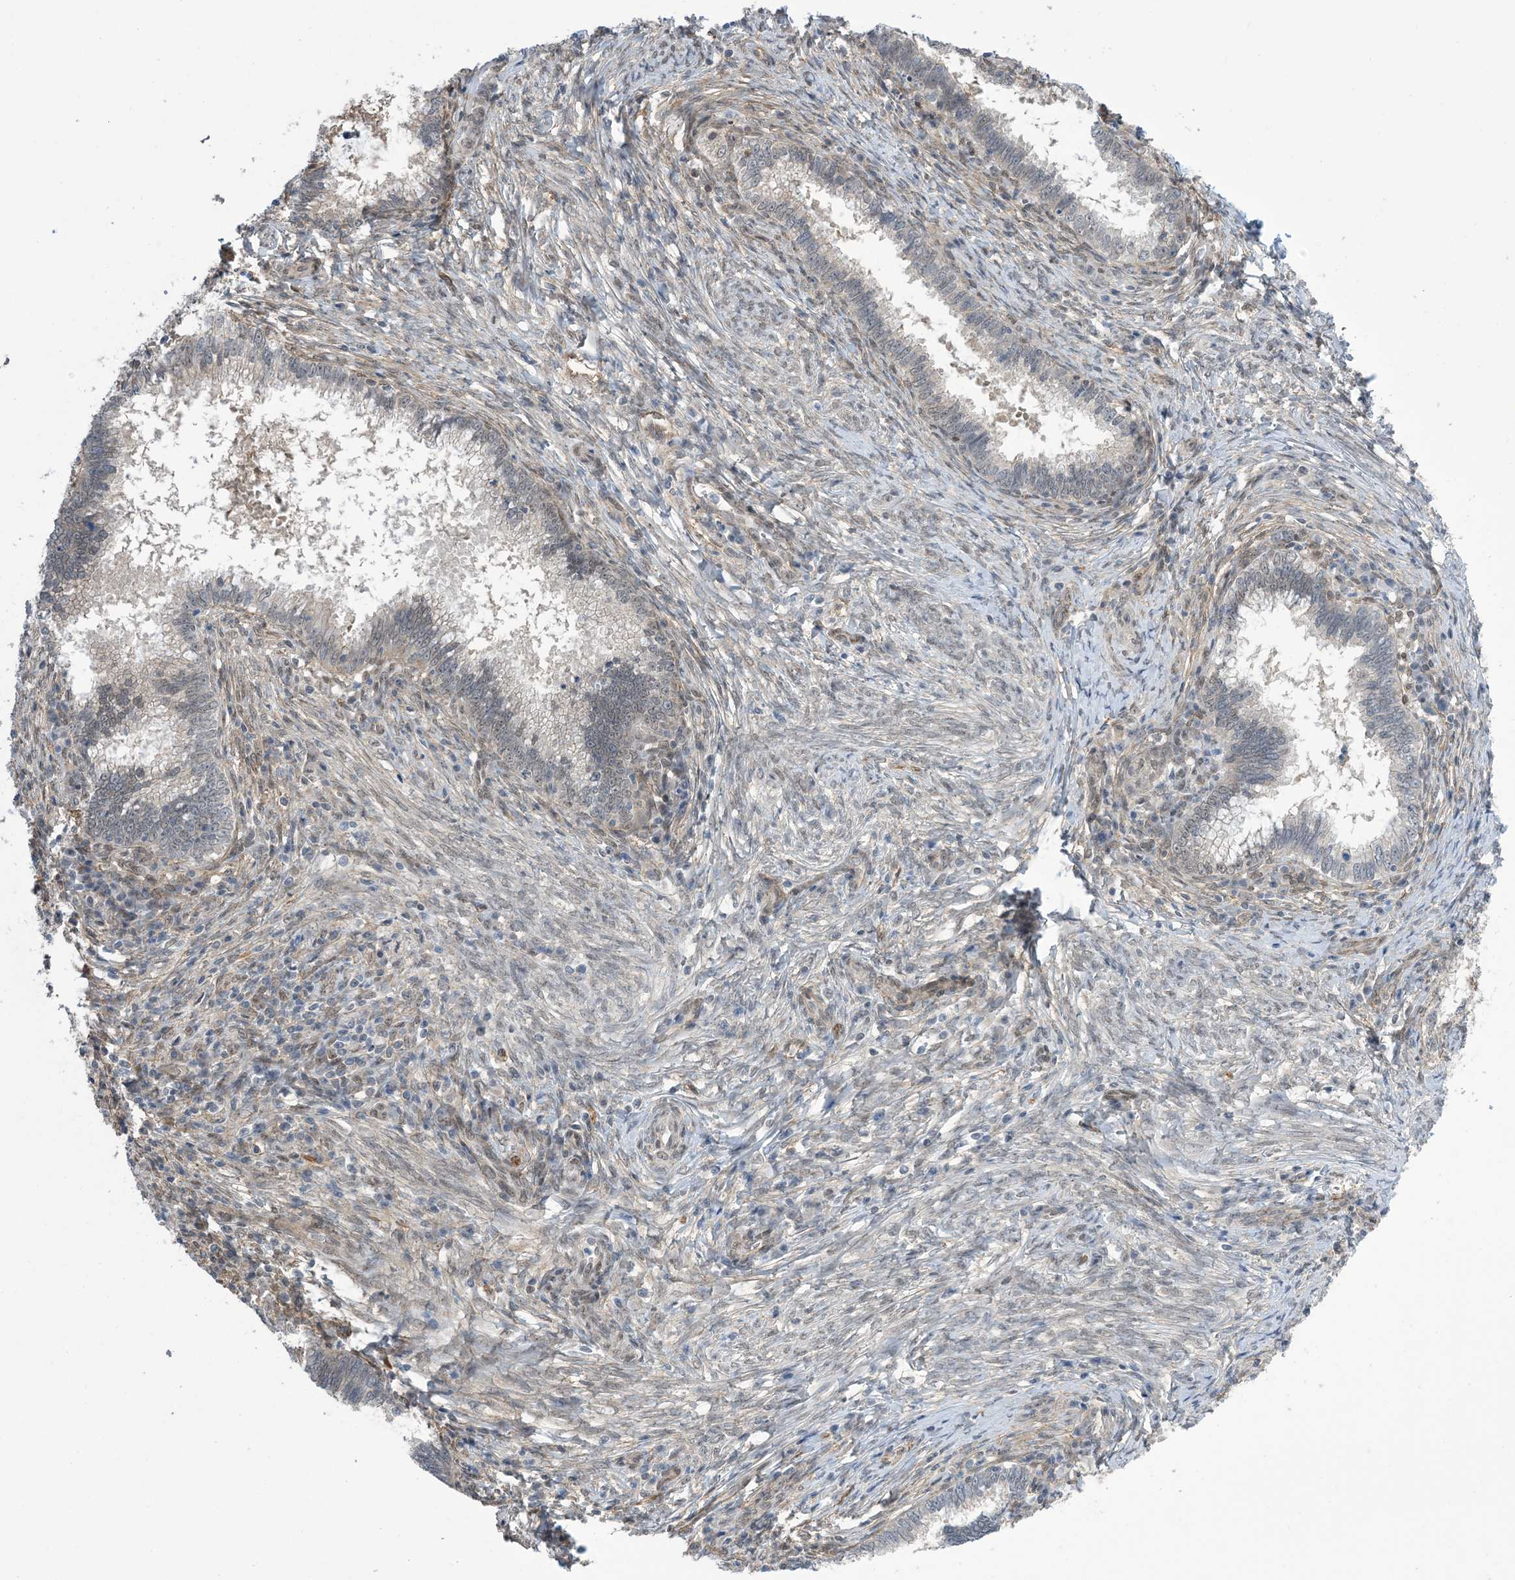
{"staining": {"intensity": "moderate", "quantity": "<25%", "location": "nuclear"}, "tissue": "cervical cancer", "cell_type": "Tumor cells", "image_type": "cancer", "snomed": [{"axis": "morphology", "description": "Adenocarcinoma, NOS"}, {"axis": "topography", "description": "Cervix"}], "caption": "Tumor cells display low levels of moderate nuclear expression in about <25% of cells in cervical adenocarcinoma.", "gene": "ZNF8", "patient": {"sex": "female", "age": 36}}